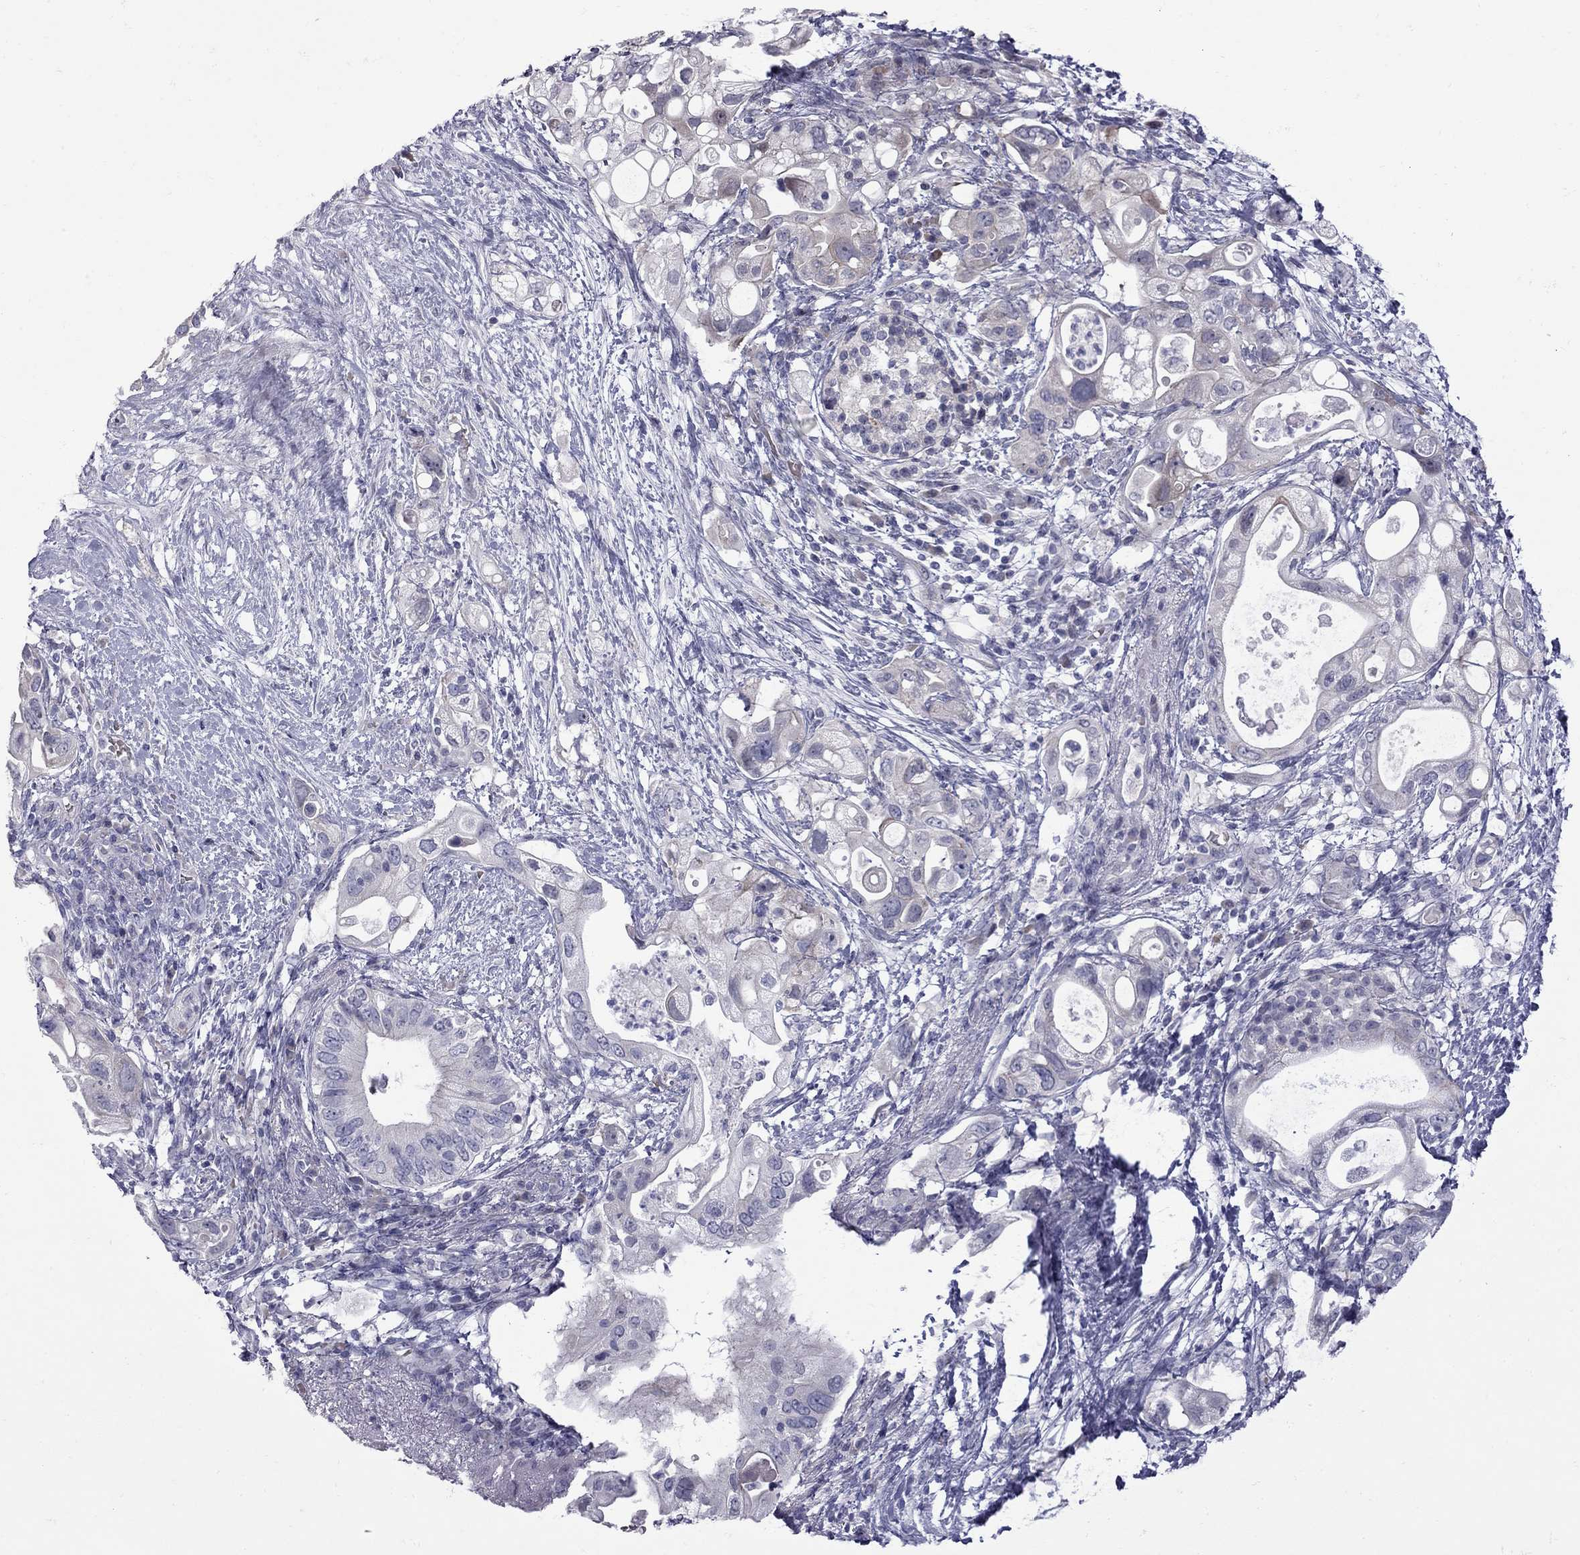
{"staining": {"intensity": "negative", "quantity": "none", "location": "none"}, "tissue": "pancreatic cancer", "cell_type": "Tumor cells", "image_type": "cancer", "snomed": [{"axis": "morphology", "description": "Adenocarcinoma, NOS"}, {"axis": "topography", "description": "Pancreas"}], "caption": "Pancreatic adenocarcinoma stained for a protein using immunohistochemistry (IHC) reveals no positivity tumor cells.", "gene": "NRARP", "patient": {"sex": "female", "age": 72}}